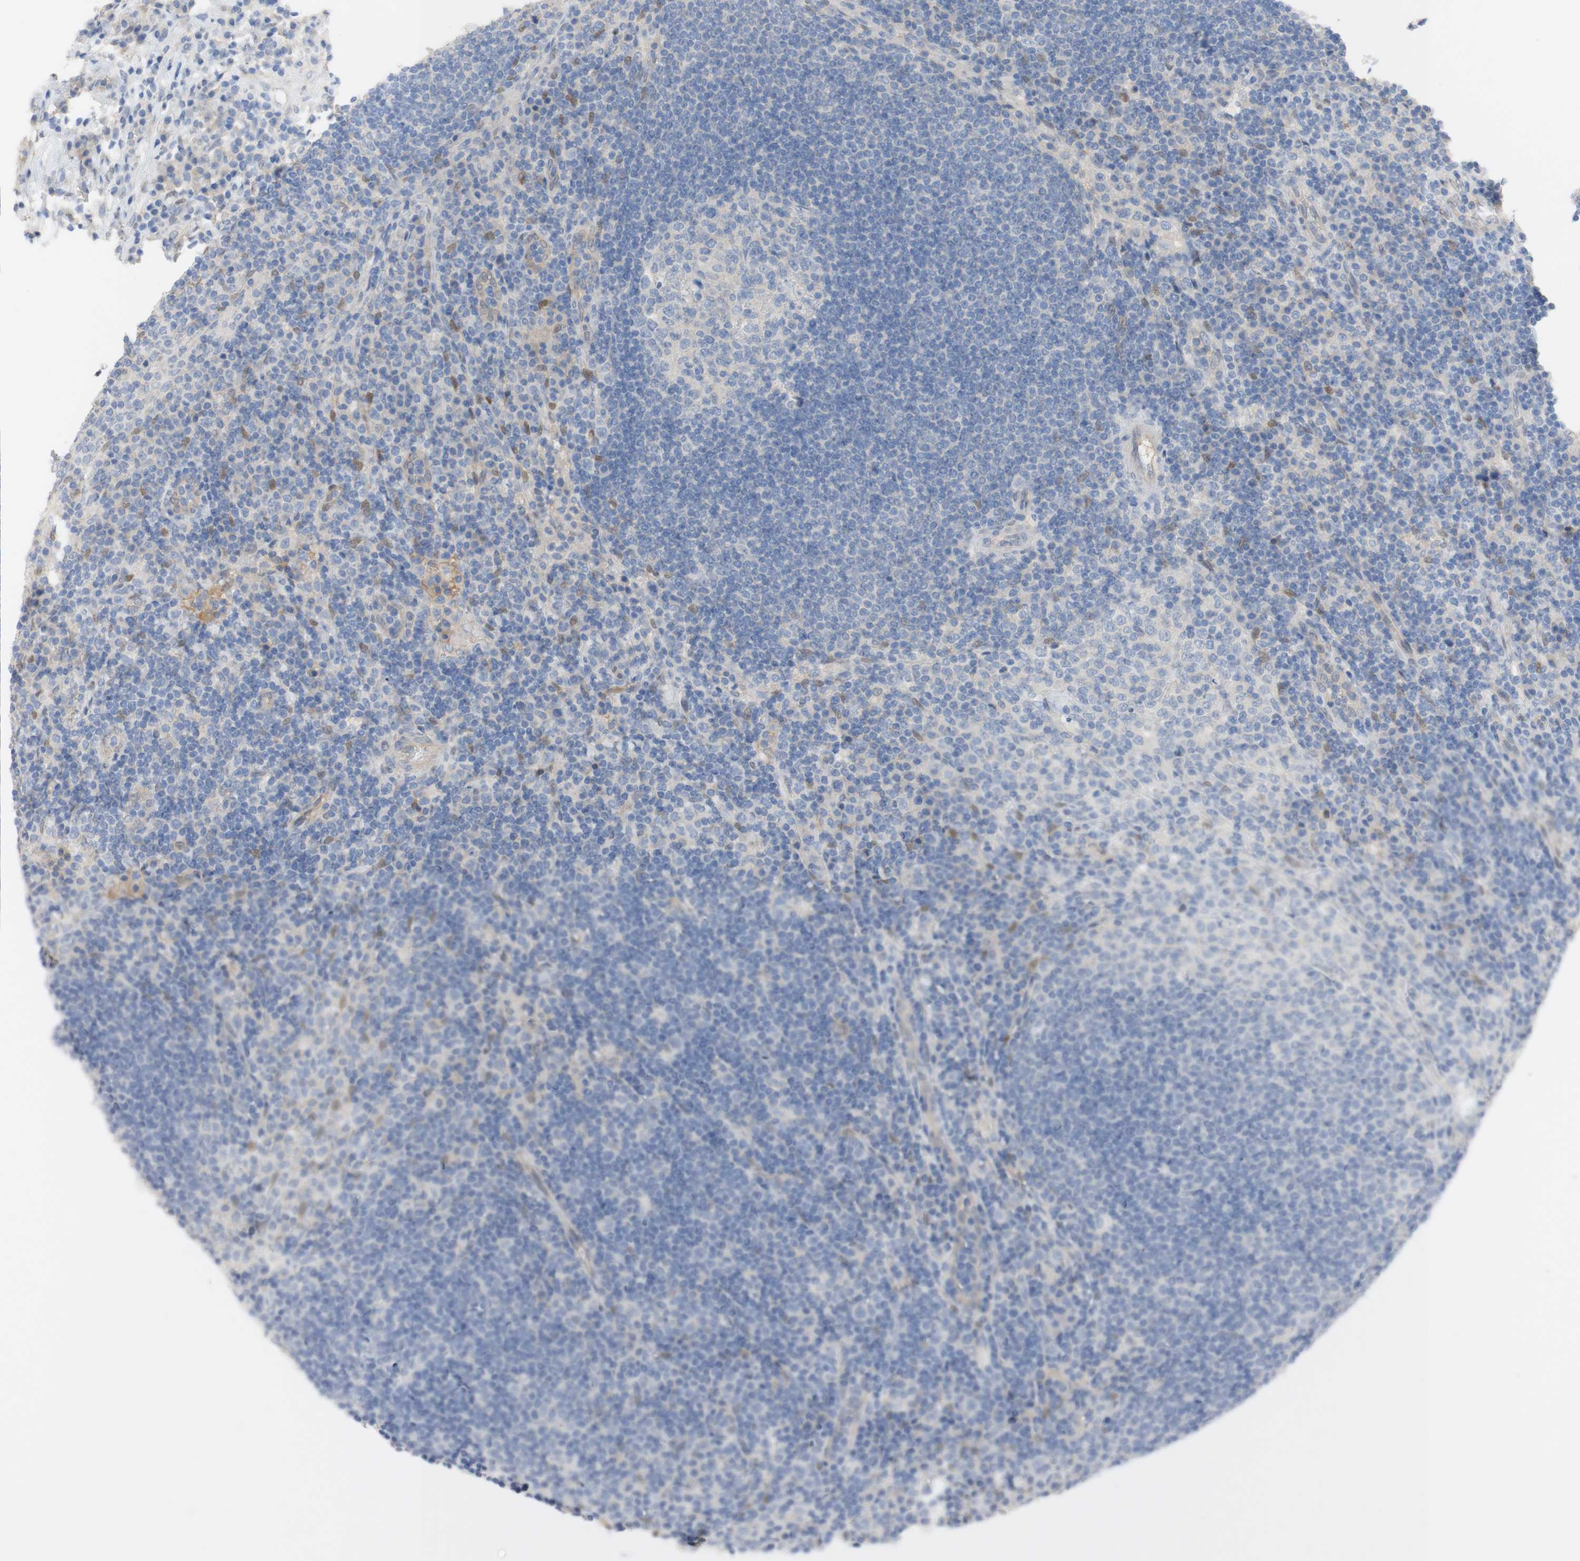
{"staining": {"intensity": "negative", "quantity": "none", "location": "none"}, "tissue": "lymph node", "cell_type": "Germinal center cells", "image_type": "normal", "snomed": [{"axis": "morphology", "description": "Normal tissue, NOS"}, {"axis": "topography", "description": "Lymph node"}], "caption": "This is a image of immunohistochemistry staining of unremarkable lymph node, which shows no staining in germinal center cells.", "gene": "SELENBP1", "patient": {"sex": "female", "age": 53}}